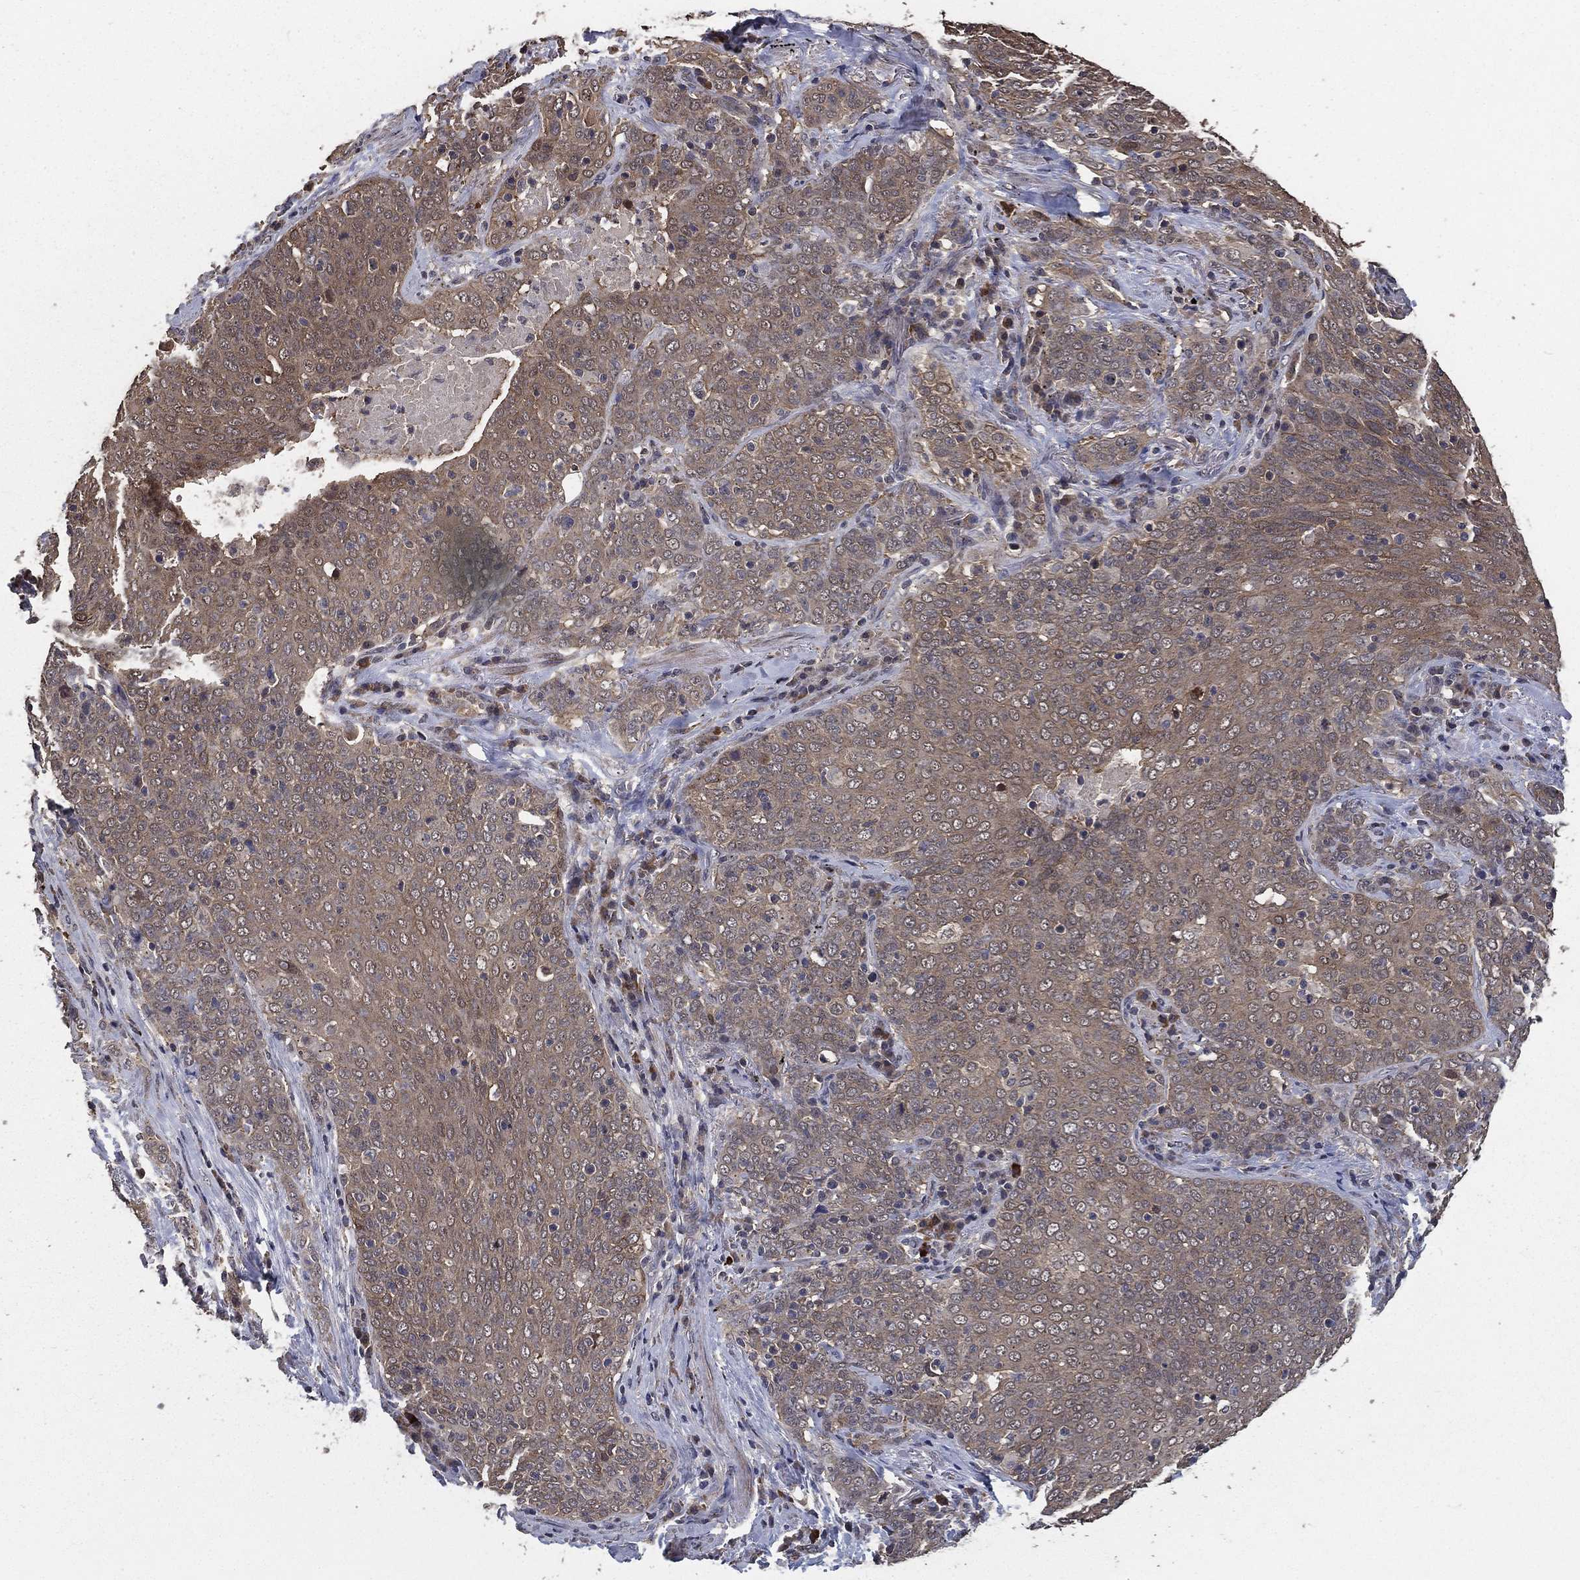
{"staining": {"intensity": "weak", "quantity": "<25%", "location": "cytoplasmic/membranous"}, "tissue": "lung cancer", "cell_type": "Tumor cells", "image_type": "cancer", "snomed": [{"axis": "morphology", "description": "Squamous cell carcinoma, NOS"}, {"axis": "topography", "description": "Lung"}], "caption": "High magnification brightfield microscopy of lung cancer stained with DAB (3,3'-diaminobenzidine) (brown) and counterstained with hematoxylin (blue): tumor cells show no significant expression.", "gene": "PCNT", "patient": {"sex": "male", "age": 82}}